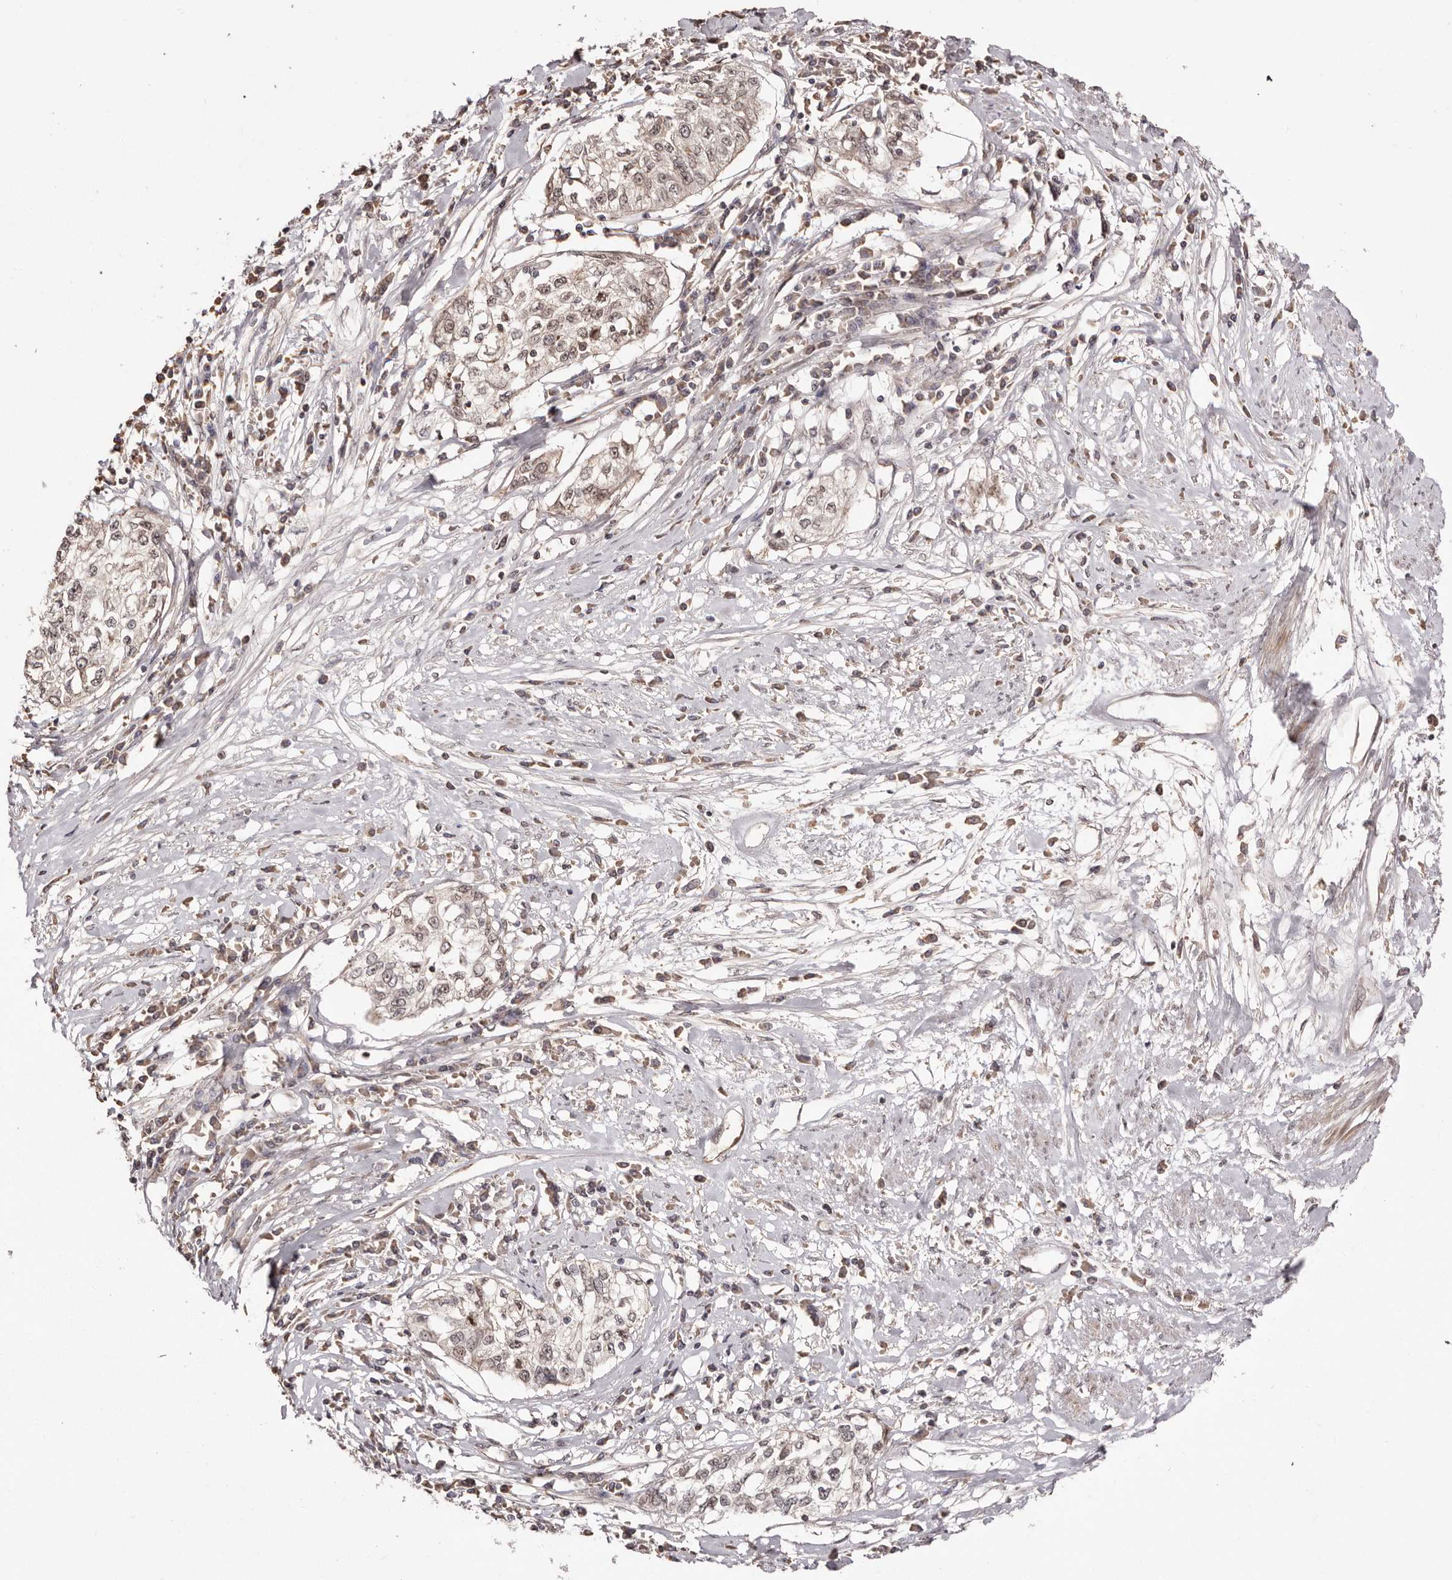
{"staining": {"intensity": "moderate", "quantity": ">75%", "location": "nuclear"}, "tissue": "cervical cancer", "cell_type": "Tumor cells", "image_type": "cancer", "snomed": [{"axis": "morphology", "description": "Squamous cell carcinoma, NOS"}, {"axis": "topography", "description": "Cervix"}], "caption": "Protein staining of squamous cell carcinoma (cervical) tissue shows moderate nuclear expression in approximately >75% of tumor cells.", "gene": "EGR3", "patient": {"sex": "female", "age": 57}}